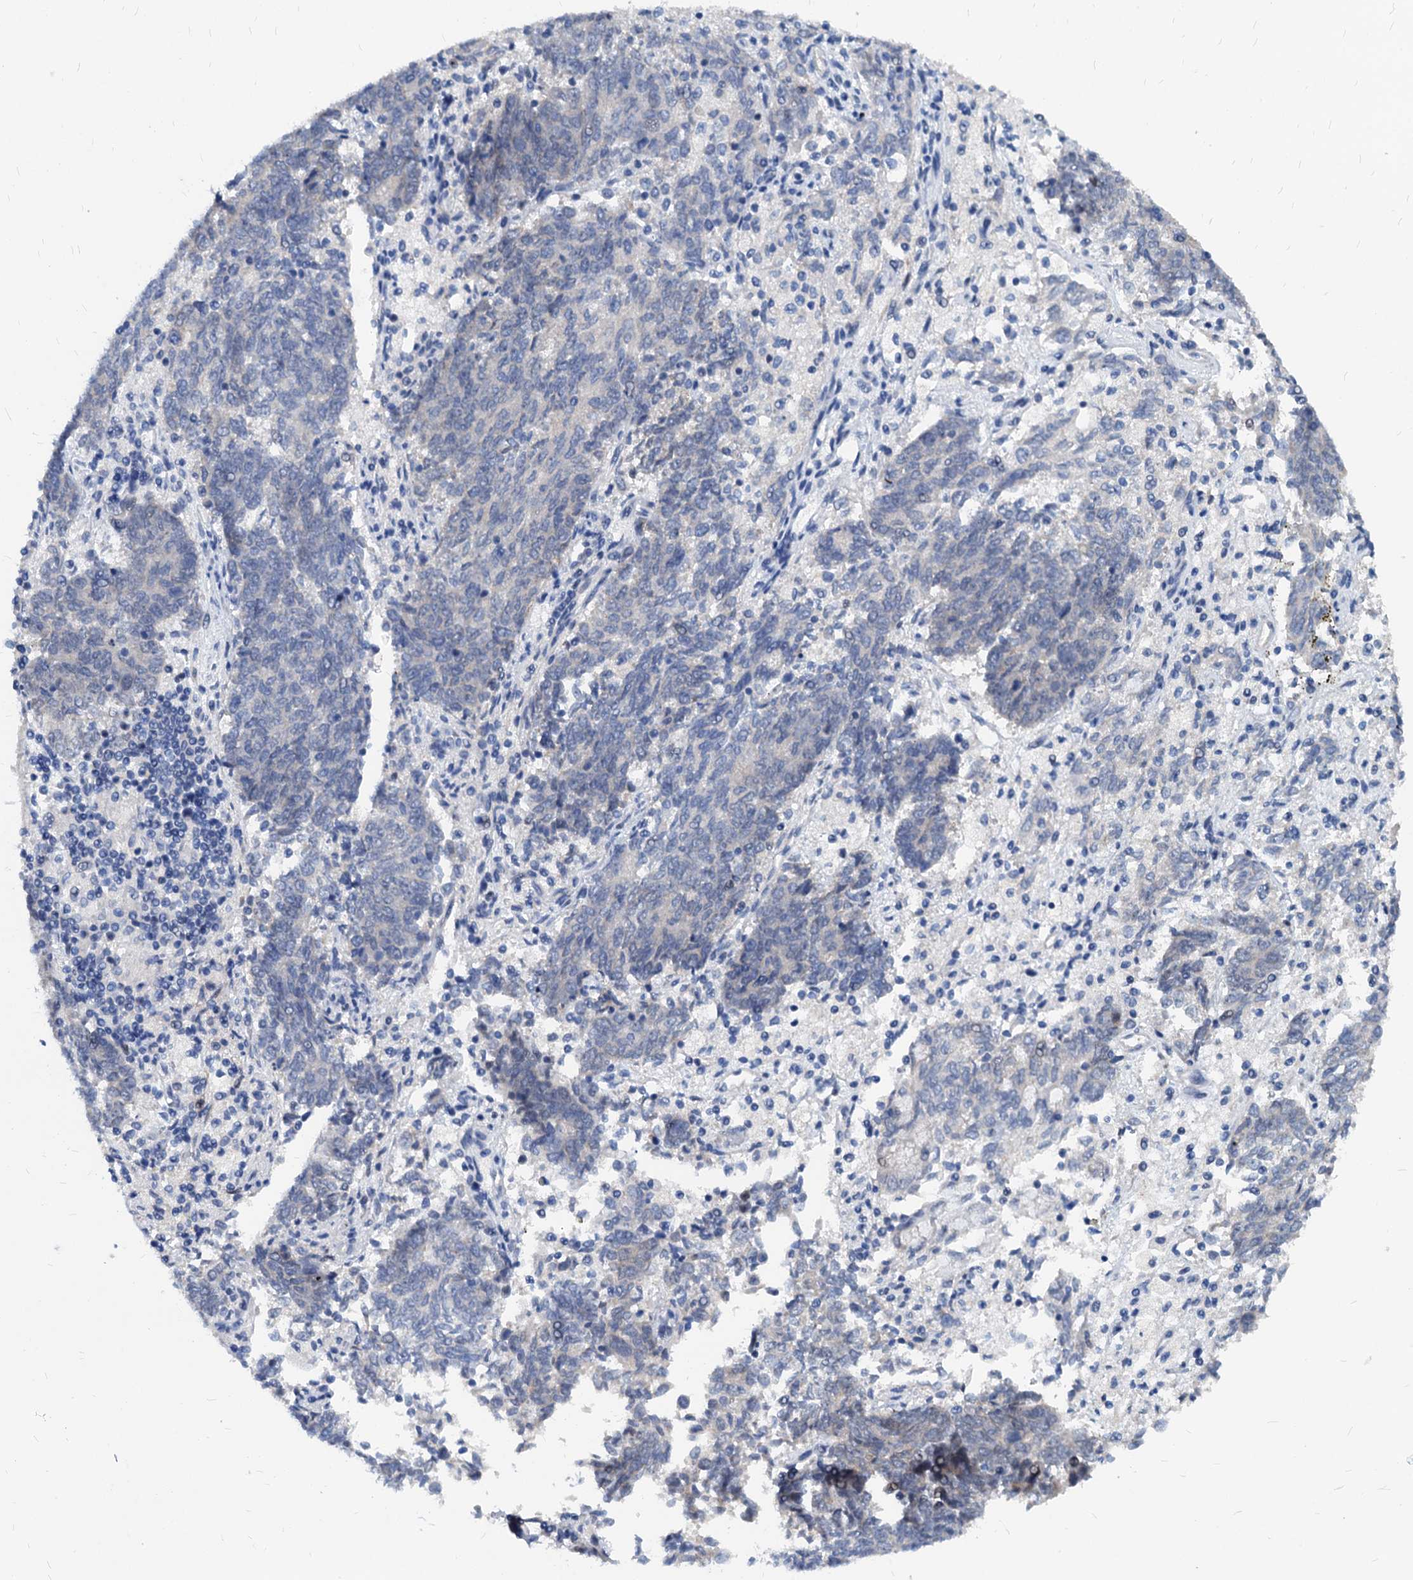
{"staining": {"intensity": "negative", "quantity": "none", "location": "none"}, "tissue": "endometrial cancer", "cell_type": "Tumor cells", "image_type": "cancer", "snomed": [{"axis": "morphology", "description": "Adenocarcinoma, NOS"}, {"axis": "topography", "description": "Endometrium"}], "caption": "A high-resolution image shows immunohistochemistry staining of endometrial cancer, which reveals no significant expression in tumor cells.", "gene": "HSF2", "patient": {"sex": "female", "age": 80}}